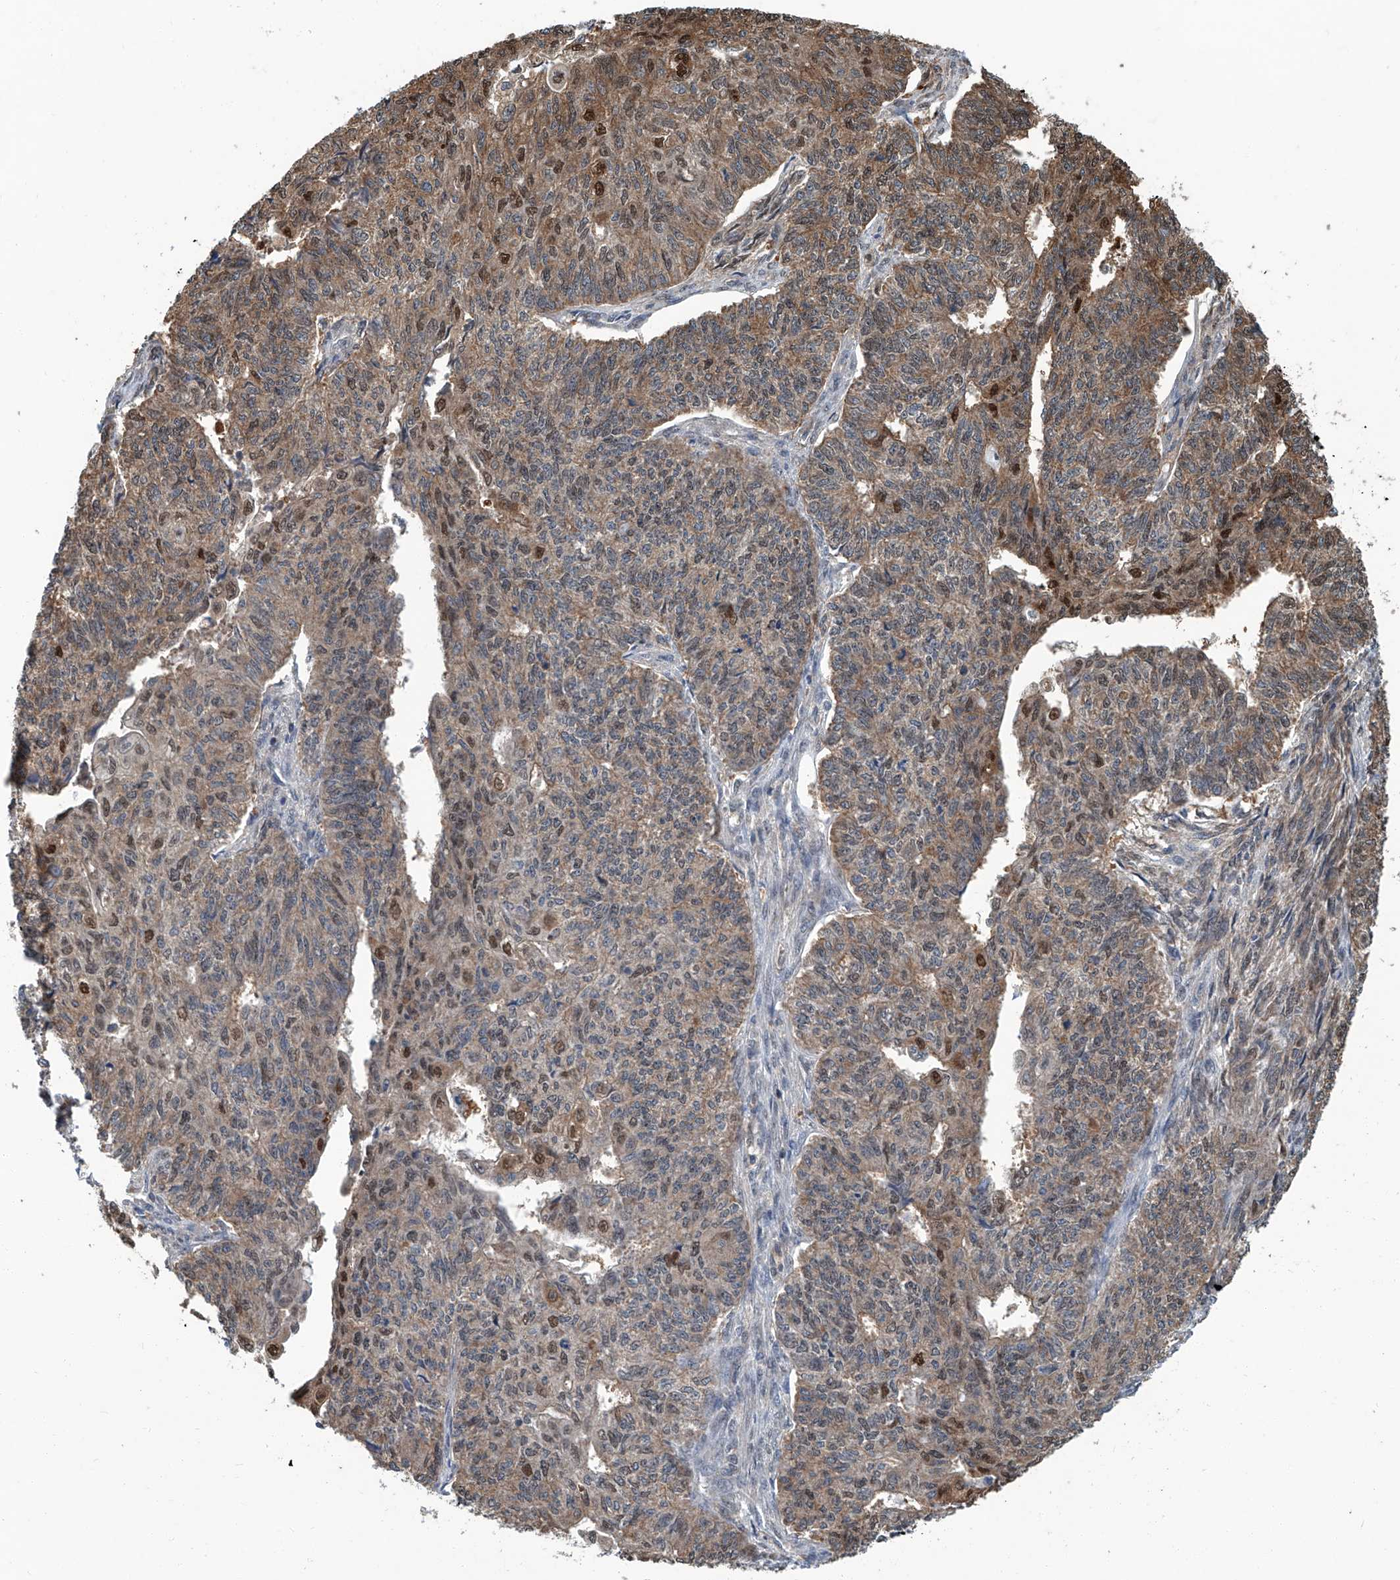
{"staining": {"intensity": "moderate", "quantity": "<25%", "location": "cytoplasmic/membranous,nuclear"}, "tissue": "endometrial cancer", "cell_type": "Tumor cells", "image_type": "cancer", "snomed": [{"axis": "morphology", "description": "Adenocarcinoma, NOS"}, {"axis": "topography", "description": "Endometrium"}], "caption": "Protein expression analysis of human adenocarcinoma (endometrial) reveals moderate cytoplasmic/membranous and nuclear staining in approximately <25% of tumor cells. (DAB IHC with brightfield microscopy, high magnification).", "gene": "CLK1", "patient": {"sex": "female", "age": 32}}